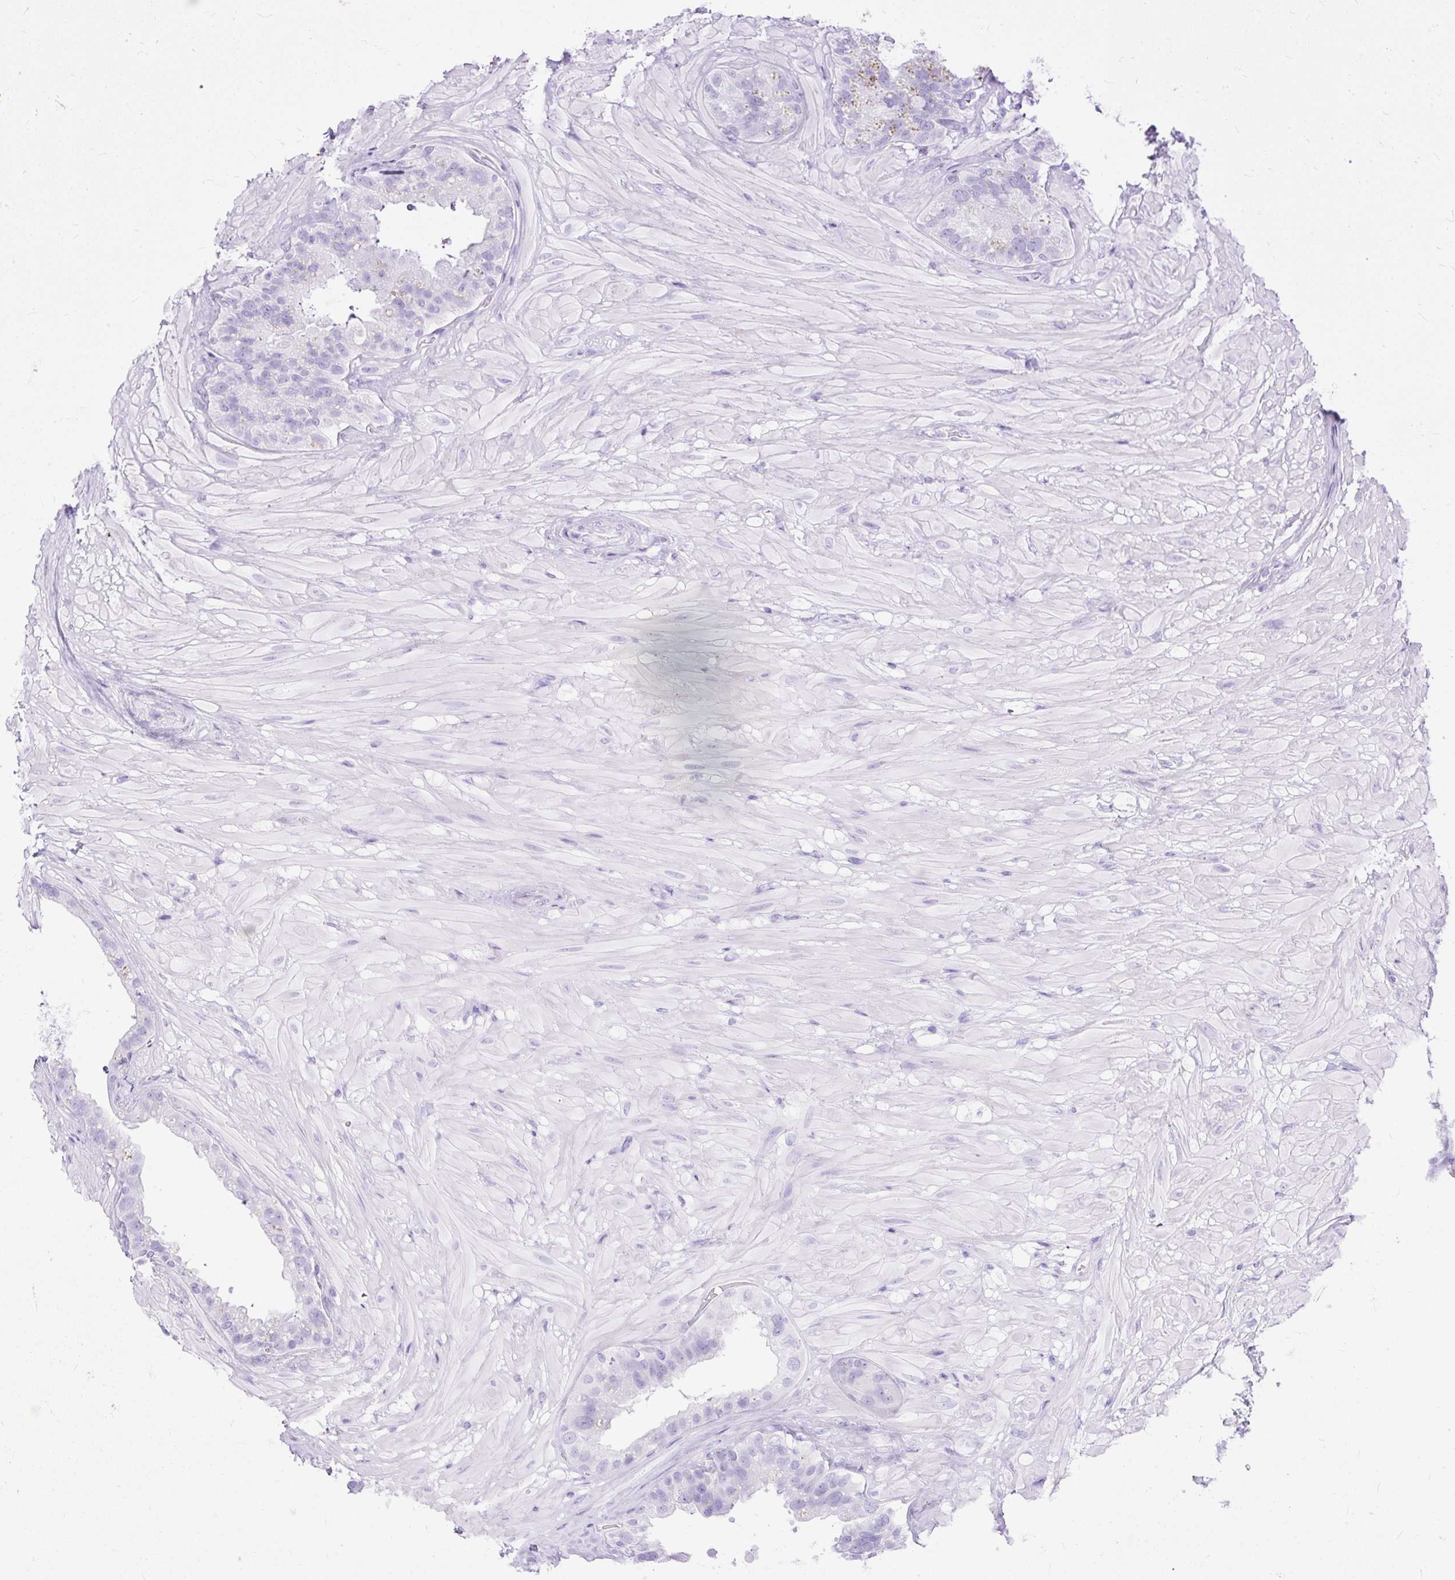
{"staining": {"intensity": "negative", "quantity": "none", "location": "none"}, "tissue": "seminal vesicle", "cell_type": "Glandular cells", "image_type": "normal", "snomed": [{"axis": "morphology", "description": "Normal tissue, NOS"}, {"axis": "topography", "description": "Seminal veicle"}, {"axis": "topography", "description": "Peripheral nerve tissue"}], "caption": "High power microscopy image of an IHC histopathology image of benign seminal vesicle, revealing no significant positivity in glandular cells.", "gene": "HEY1", "patient": {"sex": "male", "age": 76}}